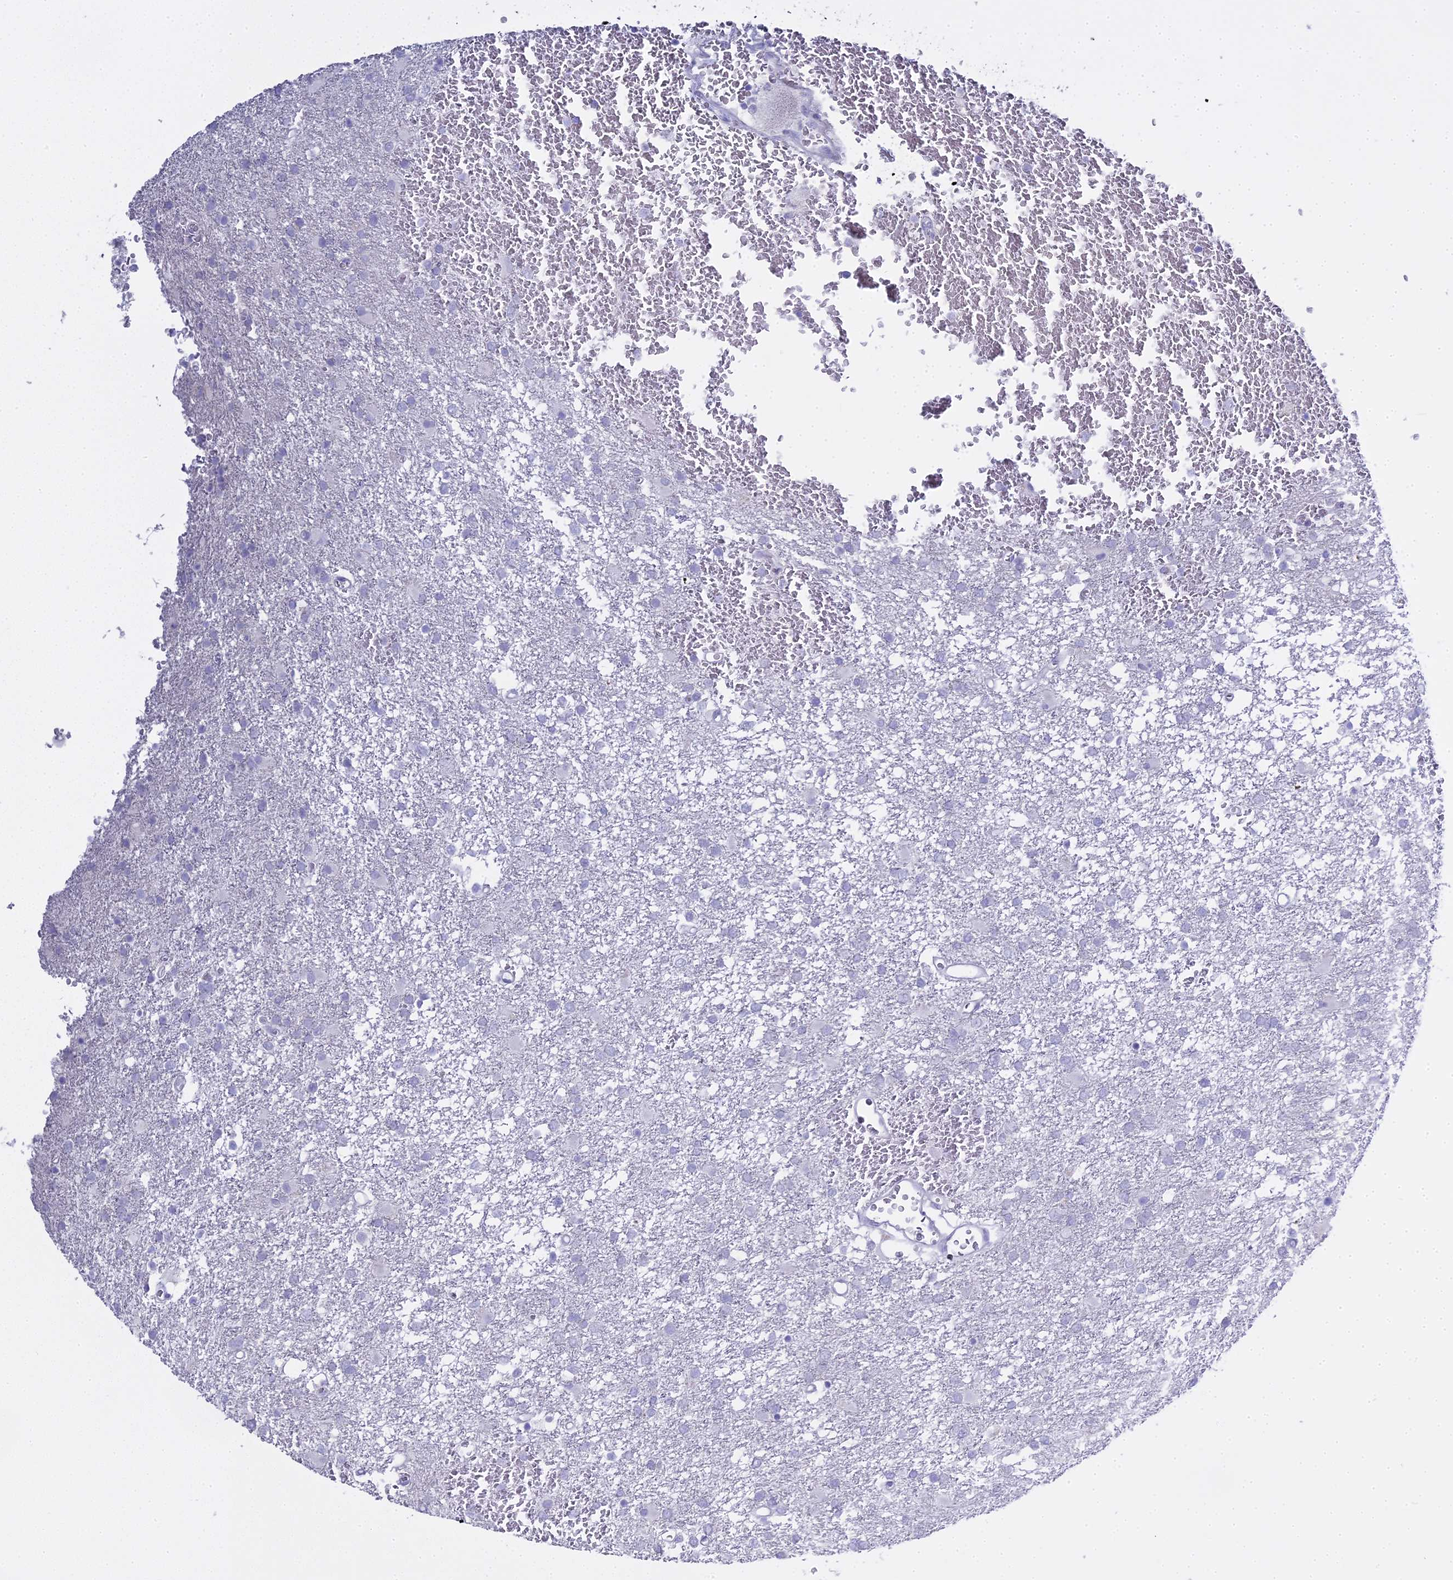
{"staining": {"intensity": "negative", "quantity": "none", "location": "none"}, "tissue": "glioma", "cell_type": "Tumor cells", "image_type": "cancer", "snomed": [{"axis": "morphology", "description": "Glioma, malignant, High grade"}, {"axis": "topography", "description": "Brain"}], "caption": "DAB immunohistochemical staining of glioma reveals no significant positivity in tumor cells. (Brightfield microscopy of DAB (3,3'-diaminobenzidine) immunohistochemistry at high magnification).", "gene": "S100A7", "patient": {"sex": "female", "age": 74}}